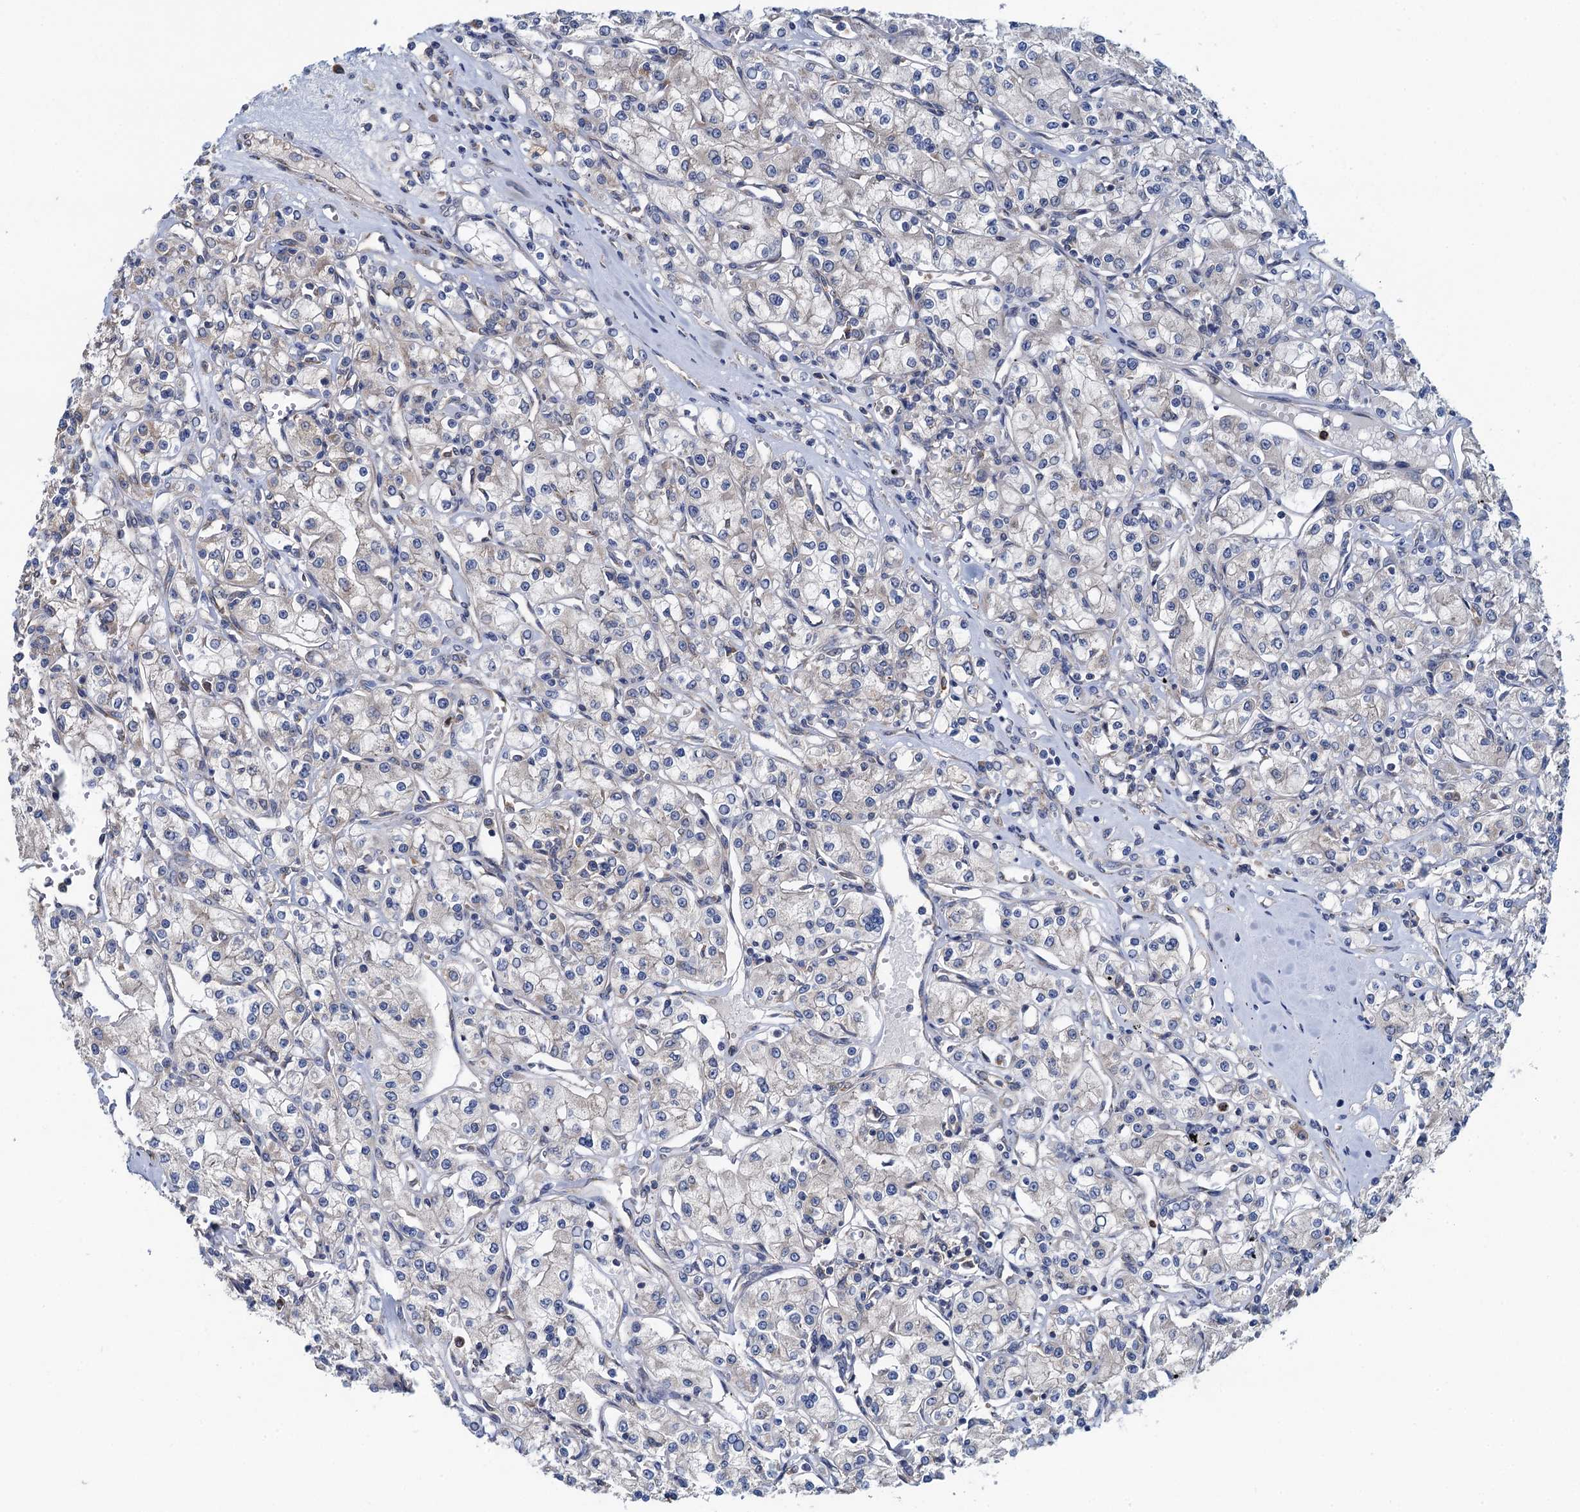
{"staining": {"intensity": "negative", "quantity": "none", "location": "none"}, "tissue": "renal cancer", "cell_type": "Tumor cells", "image_type": "cancer", "snomed": [{"axis": "morphology", "description": "Adenocarcinoma, NOS"}, {"axis": "topography", "description": "Kidney"}], "caption": "A histopathology image of renal cancer stained for a protein shows no brown staining in tumor cells. (DAB (3,3'-diaminobenzidine) immunohistochemistry (IHC) with hematoxylin counter stain).", "gene": "ADCY9", "patient": {"sex": "female", "age": 59}}